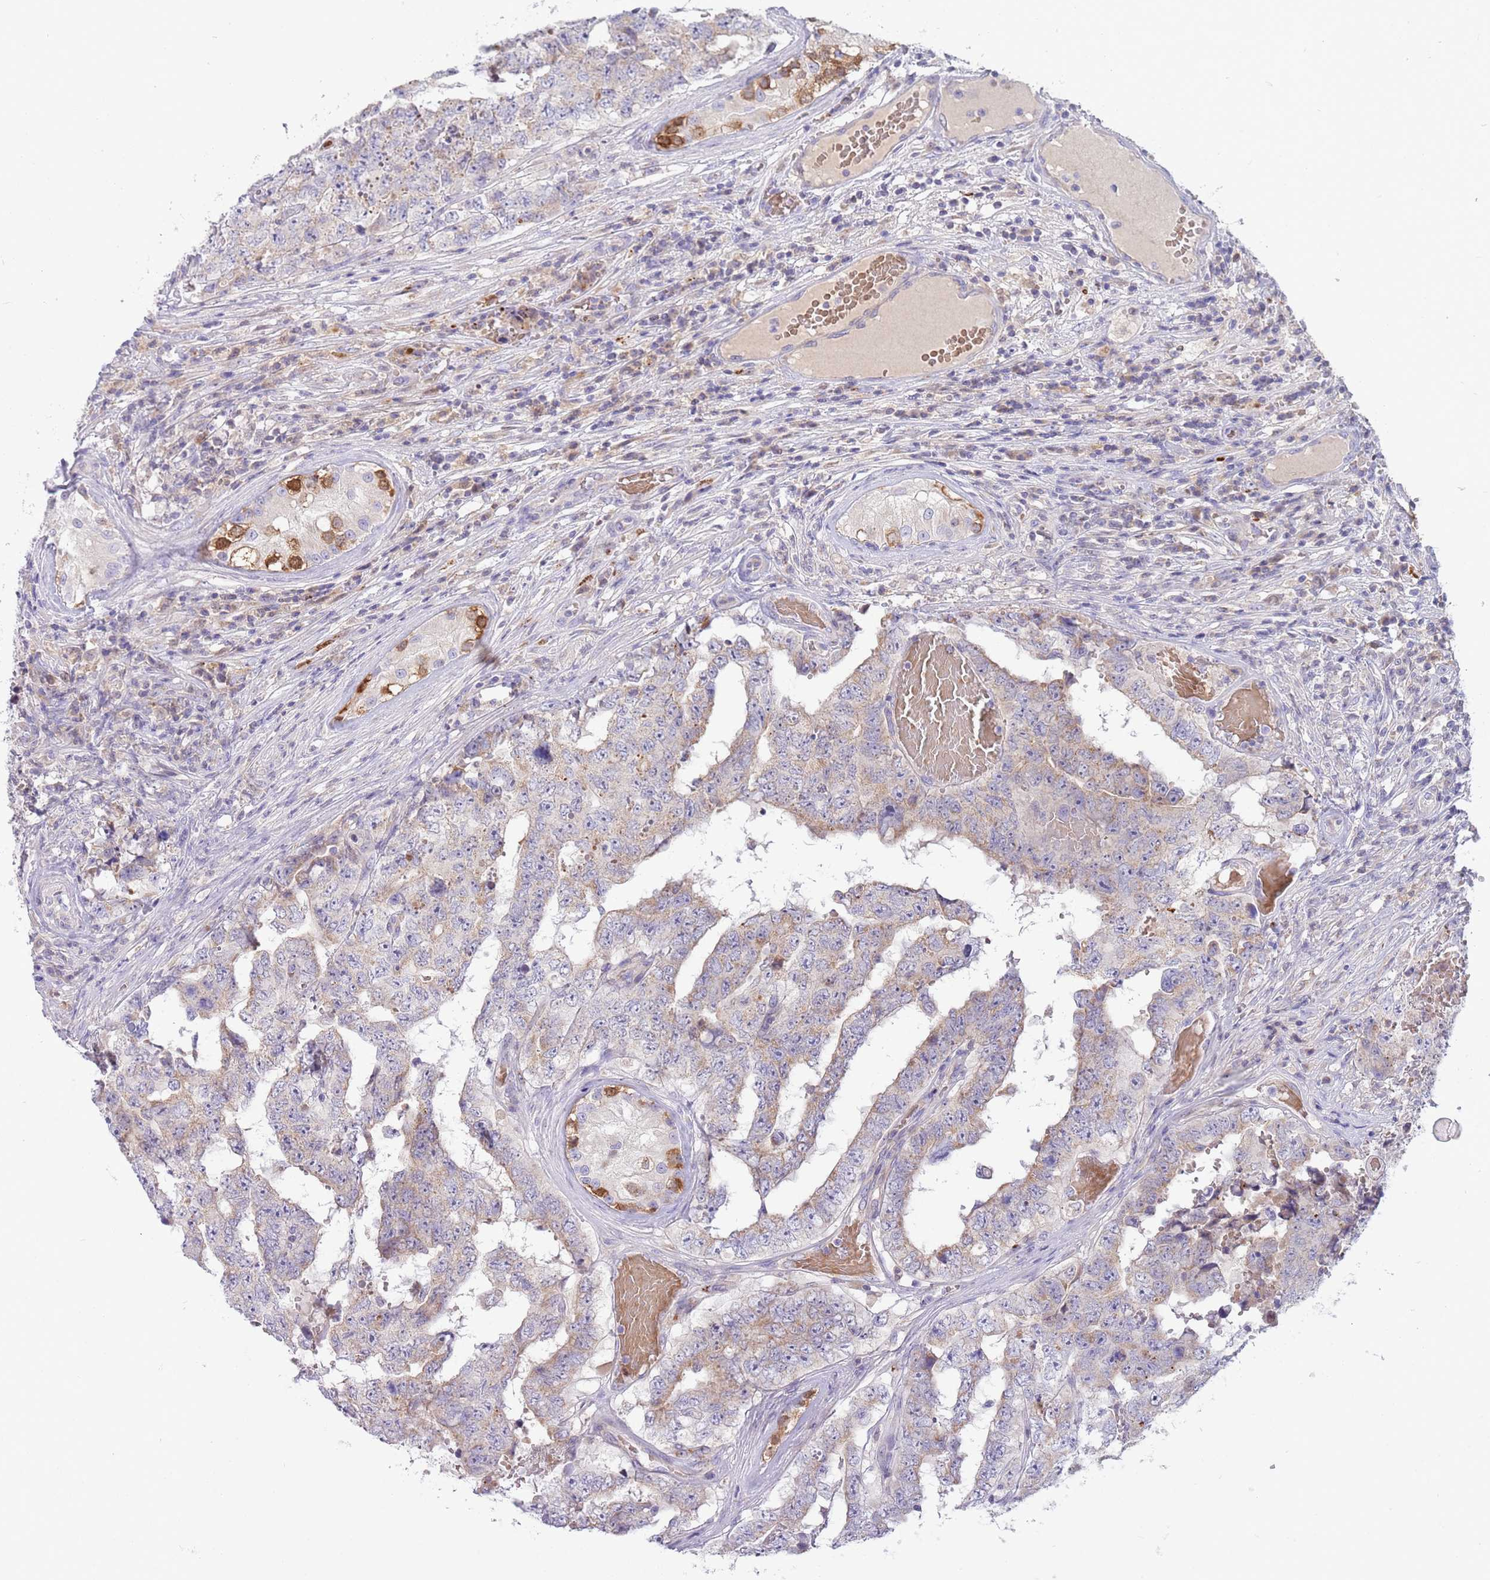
{"staining": {"intensity": "weak", "quantity": "25%-75%", "location": "cytoplasmic/membranous"}, "tissue": "testis cancer", "cell_type": "Tumor cells", "image_type": "cancer", "snomed": [{"axis": "morphology", "description": "Normal tissue, NOS"}, {"axis": "morphology", "description": "Carcinoma, Embryonal, NOS"}, {"axis": "topography", "description": "Testis"}, {"axis": "topography", "description": "Epididymis"}], "caption": "A brown stain shows weak cytoplasmic/membranous expression of a protein in human testis cancer (embryonal carcinoma) tumor cells.", "gene": "DDHD1", "patient": {"sex": "male", "age": 25}}